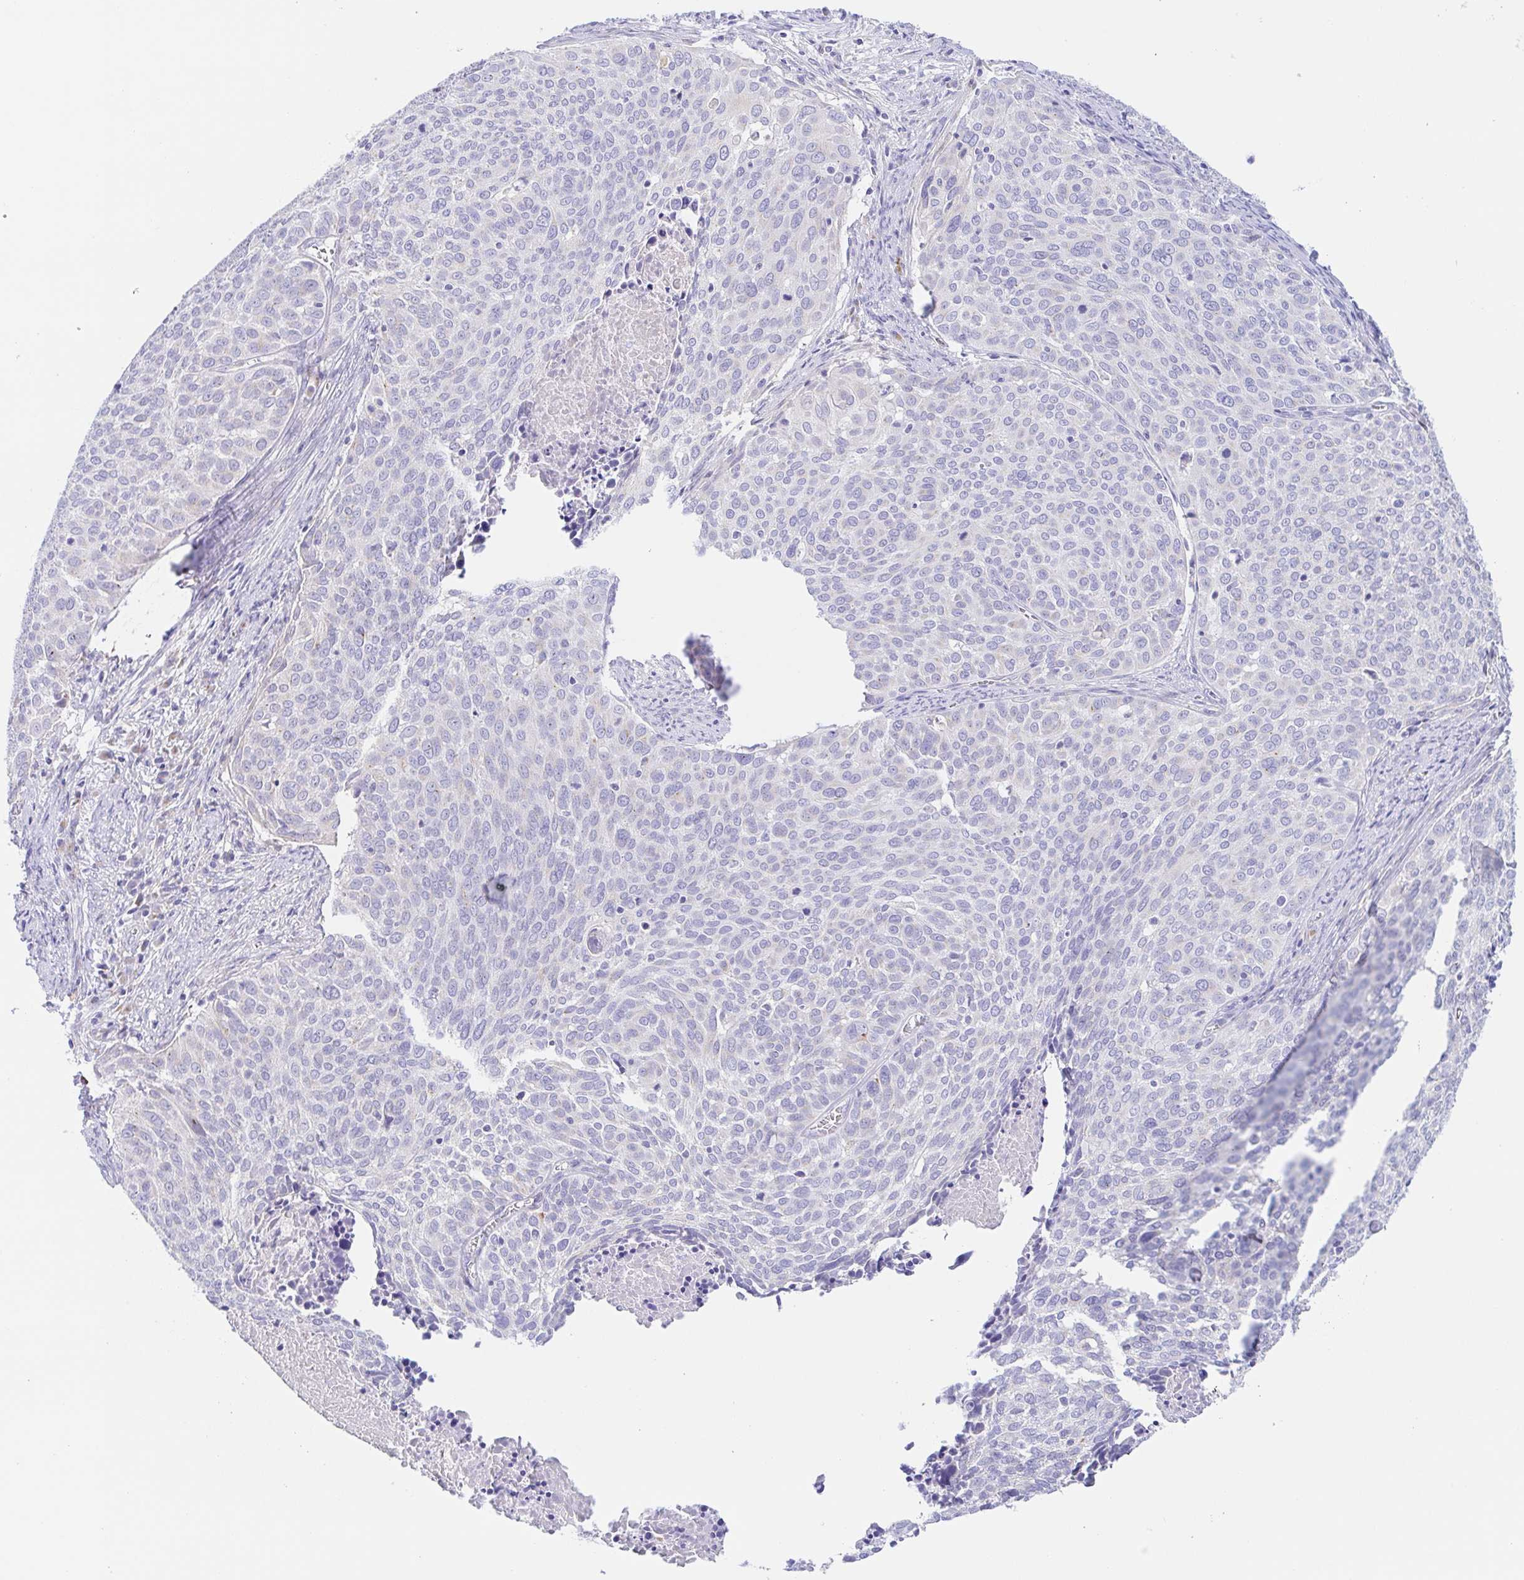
{"staining": {"intensity": "negative", "quantity": "none", "location": "none"}, "tissue": "cervical cancer", "cell_type": "Tumor cells", "image_type": "cancer", "snomed": [{"axis": "morphology", "description": "Squamous cell carcinoma, NOS"}, {"axis": "topography", "description": "Cervix"}], "caption": "A high-resolution histopathology image shows IHC staining of cervical cancer (squamous cell carcinoma), which demonstrates no significant staining in tumor cells.", "gene": "SCG3", "patient": {"sex": "female", "age": 39}}